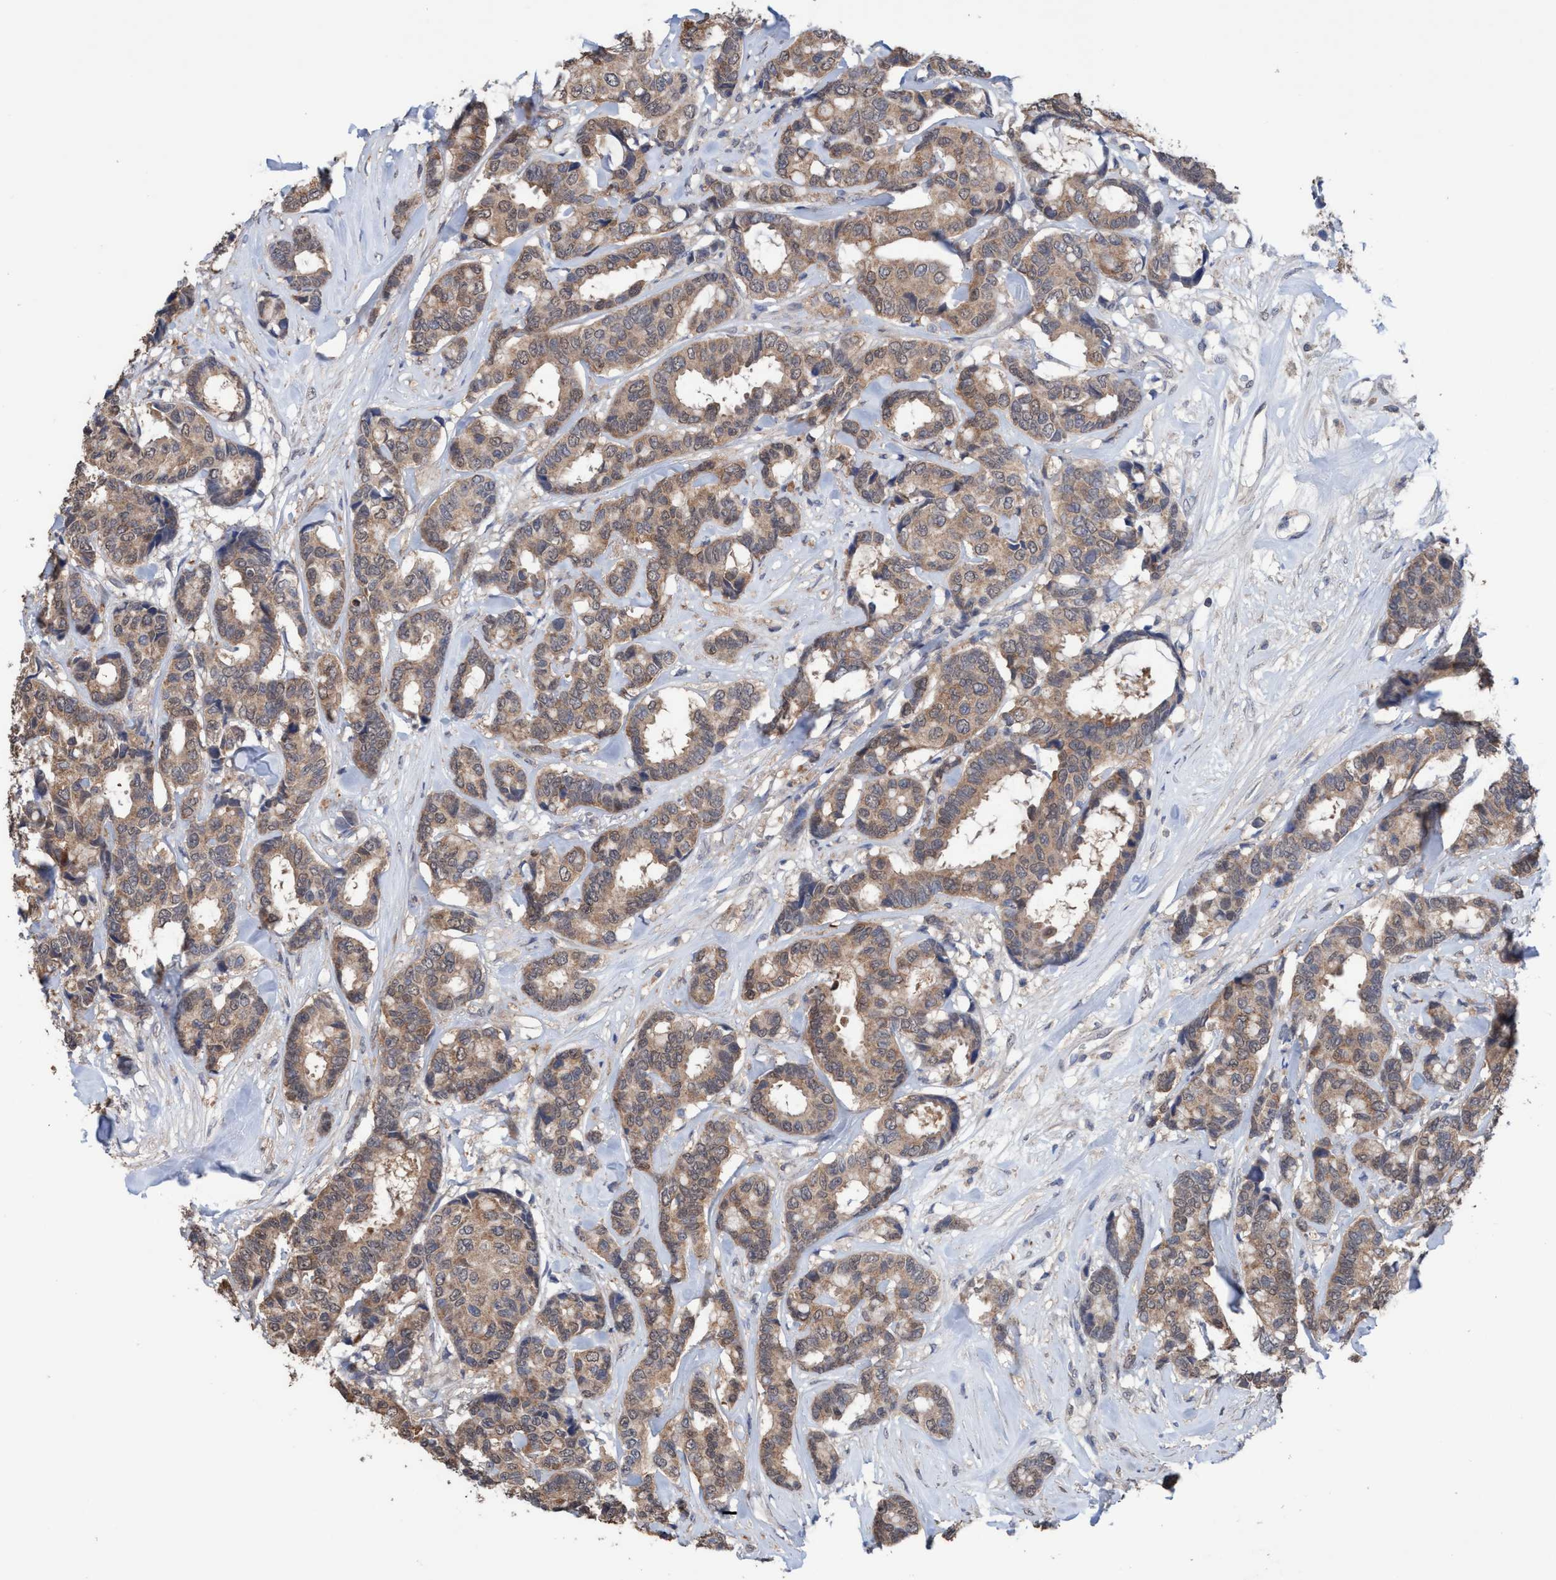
{"staining": {"intensity": "weak", "quantity": ">75%", "location": "cytoplasmic/membranous"}, "tissue": "breast cancer", "cell_type": "Tumor cells", "image_type": "cancer", "snomed": [{"axis": "morphology", "description": "Duct carcinoma"}, {"axis": "topography", "description": "Breast"}], "caption": "Immunohistochemical staining of breast cancer (infiltrating ductal carcinoma) shows low levels of weak cytoplasmic/membranous protein staining in about >75% of tumor cells.", "gene": "GLOD4", "patient": {"sex": "female", "age": 87}}